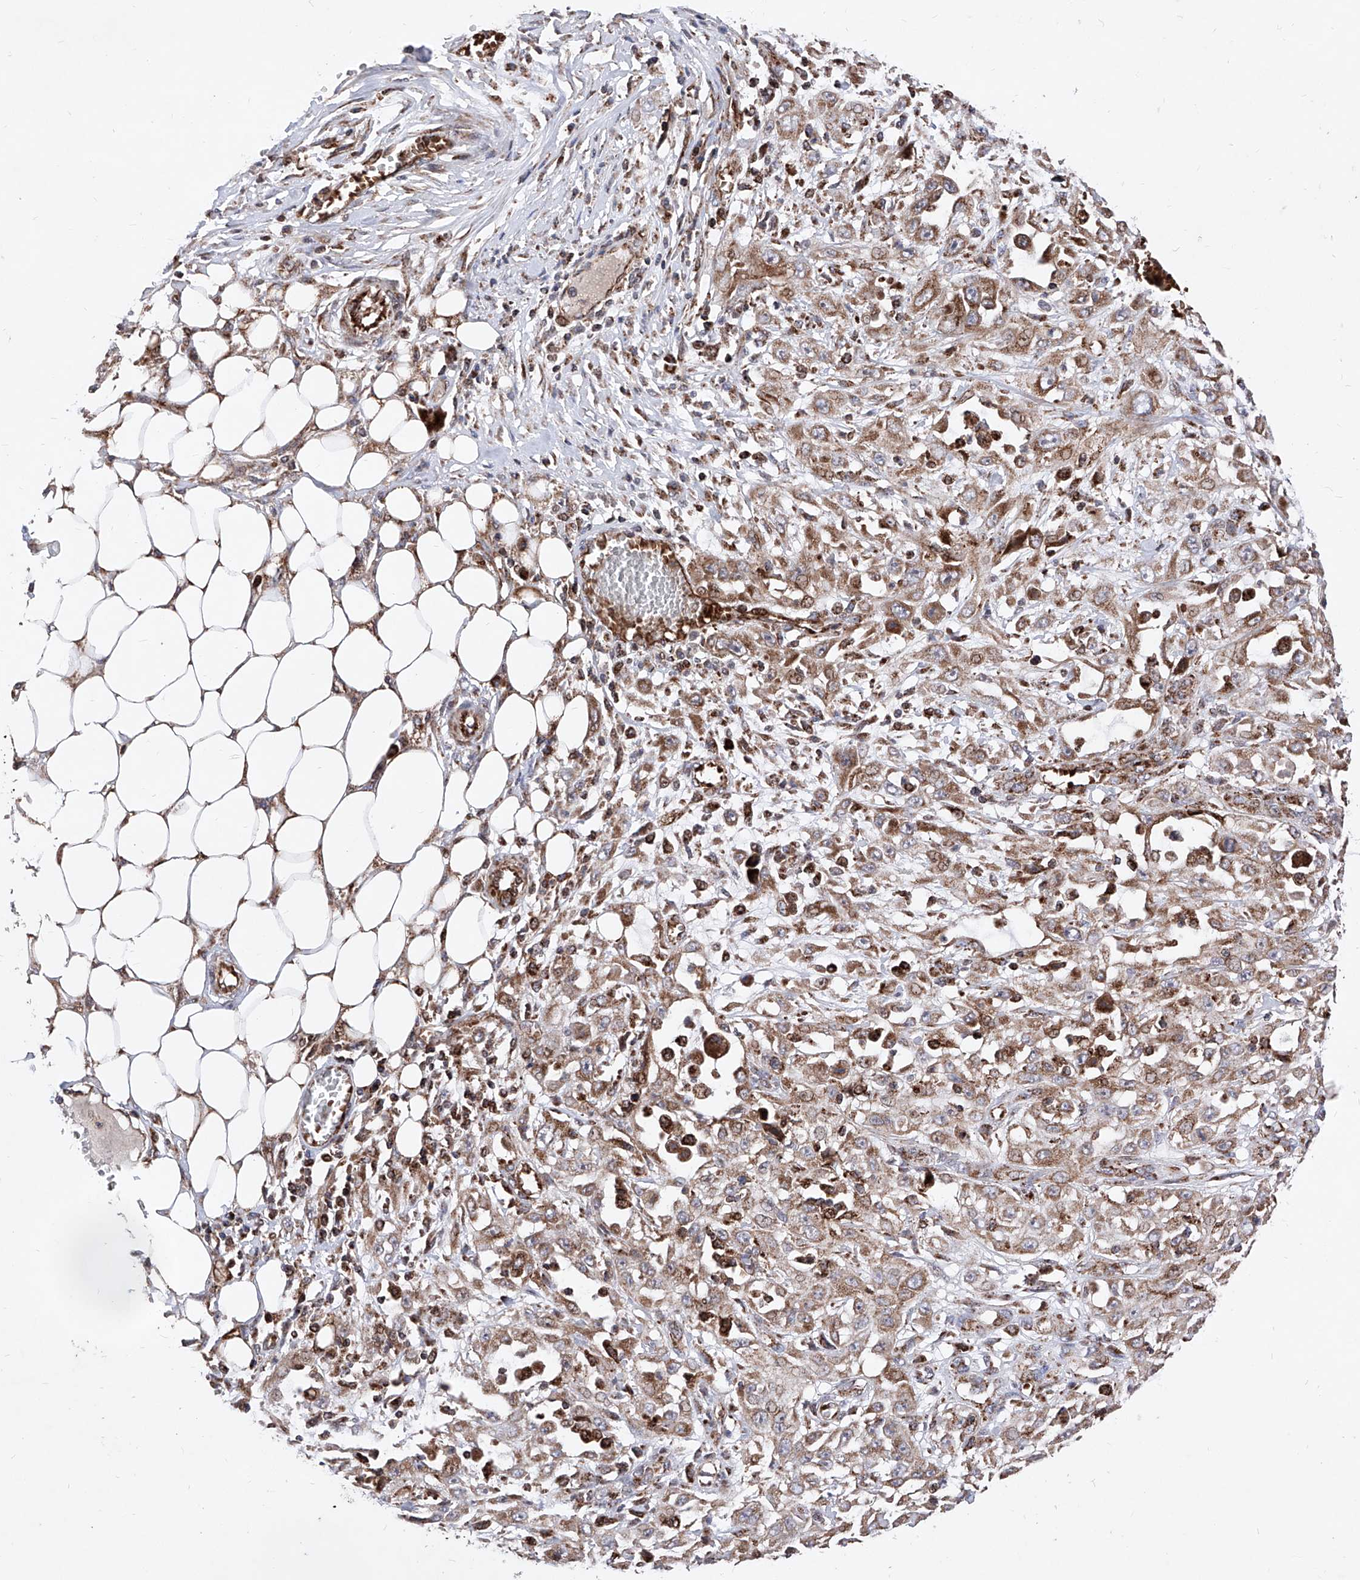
{"staining": {"intensity": "moderate", "quantity": ">75%", "location": "cytoplasmic/membranous"}, "tissue": "skin cancer", "cell_type": "Tumor cells", "image_type": "cancer", "snomed": [{"axis": "morphology", "description": "Squamous cell carcinoma, NOS"}, {"axis": "morphology", "description": "Squamous cell carcinoma, metastatic, NOS"}, {"axis": "topography", "description": "Skin"}, {"axis": "topography", "description": "Lymph node"}], "caption": "Protein analysis of skin cancer tissue reveals moderate cytoplasmic/membranous staining in approximately >75% of tumor cells.", "gene": "SEMA6A", "patient": {"sex": "male", "age": 75}}